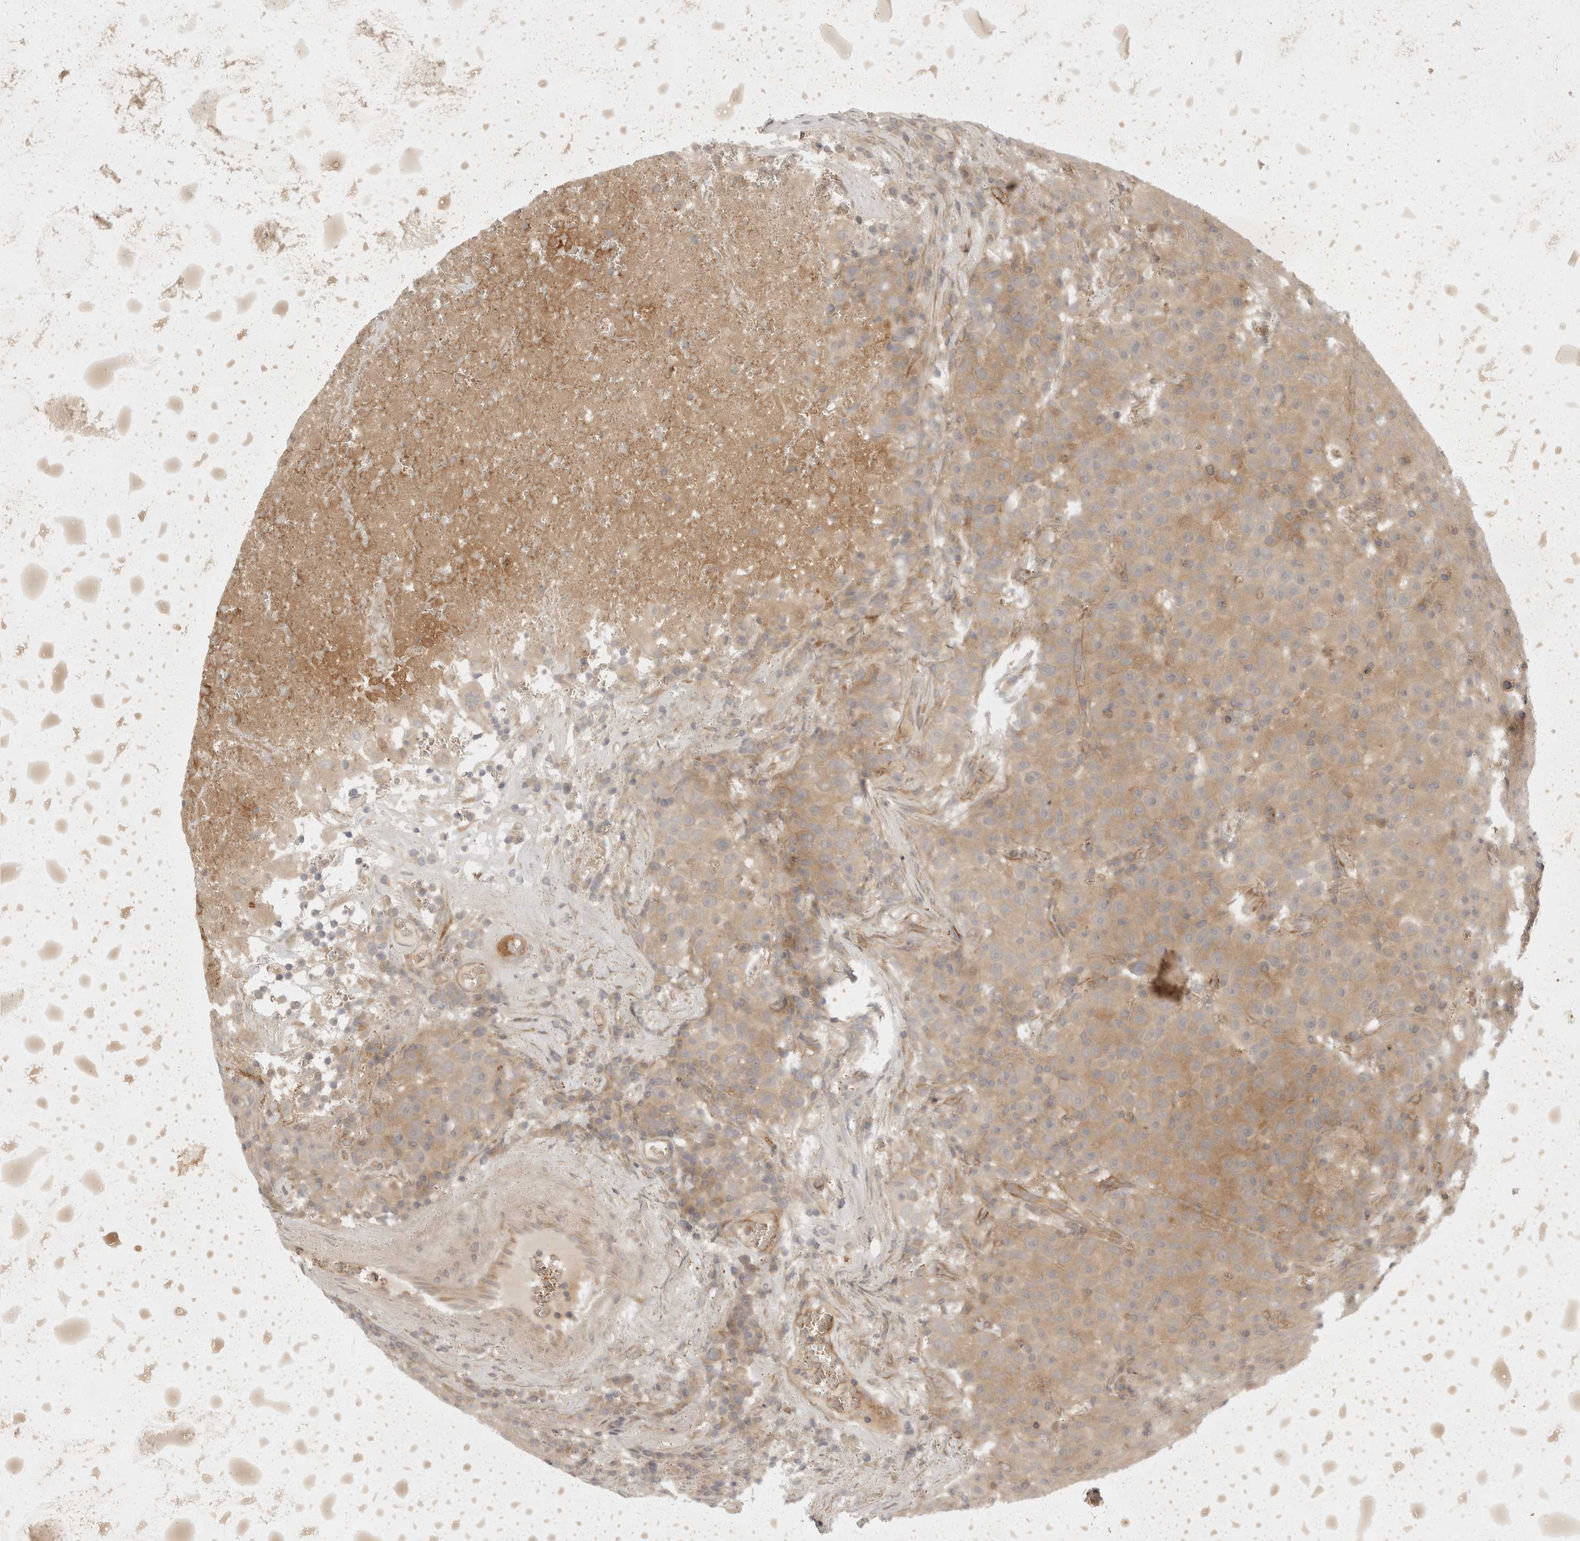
{"staining": {"intensity": "weak", "quantity": "25%-75%", "location": "cytoplasmic/membranous"}, "tissue": "testis cancer", "cell_type": "Tumor cells", "image_type": "cancer", "snomed": [{"axis": "morphology", "description": "Seminoma, NOS"}, {"axis": "topography", "description": "Testis"}], "caption": "About 25%-75% of tumor cells in testis cancer exhibit weak cytoplasmic/membranous protein staining as visualized by brown immunohistochemical staining.", "gene": "EIF4G3", "patient": {"sex": "male", "age": 22}}